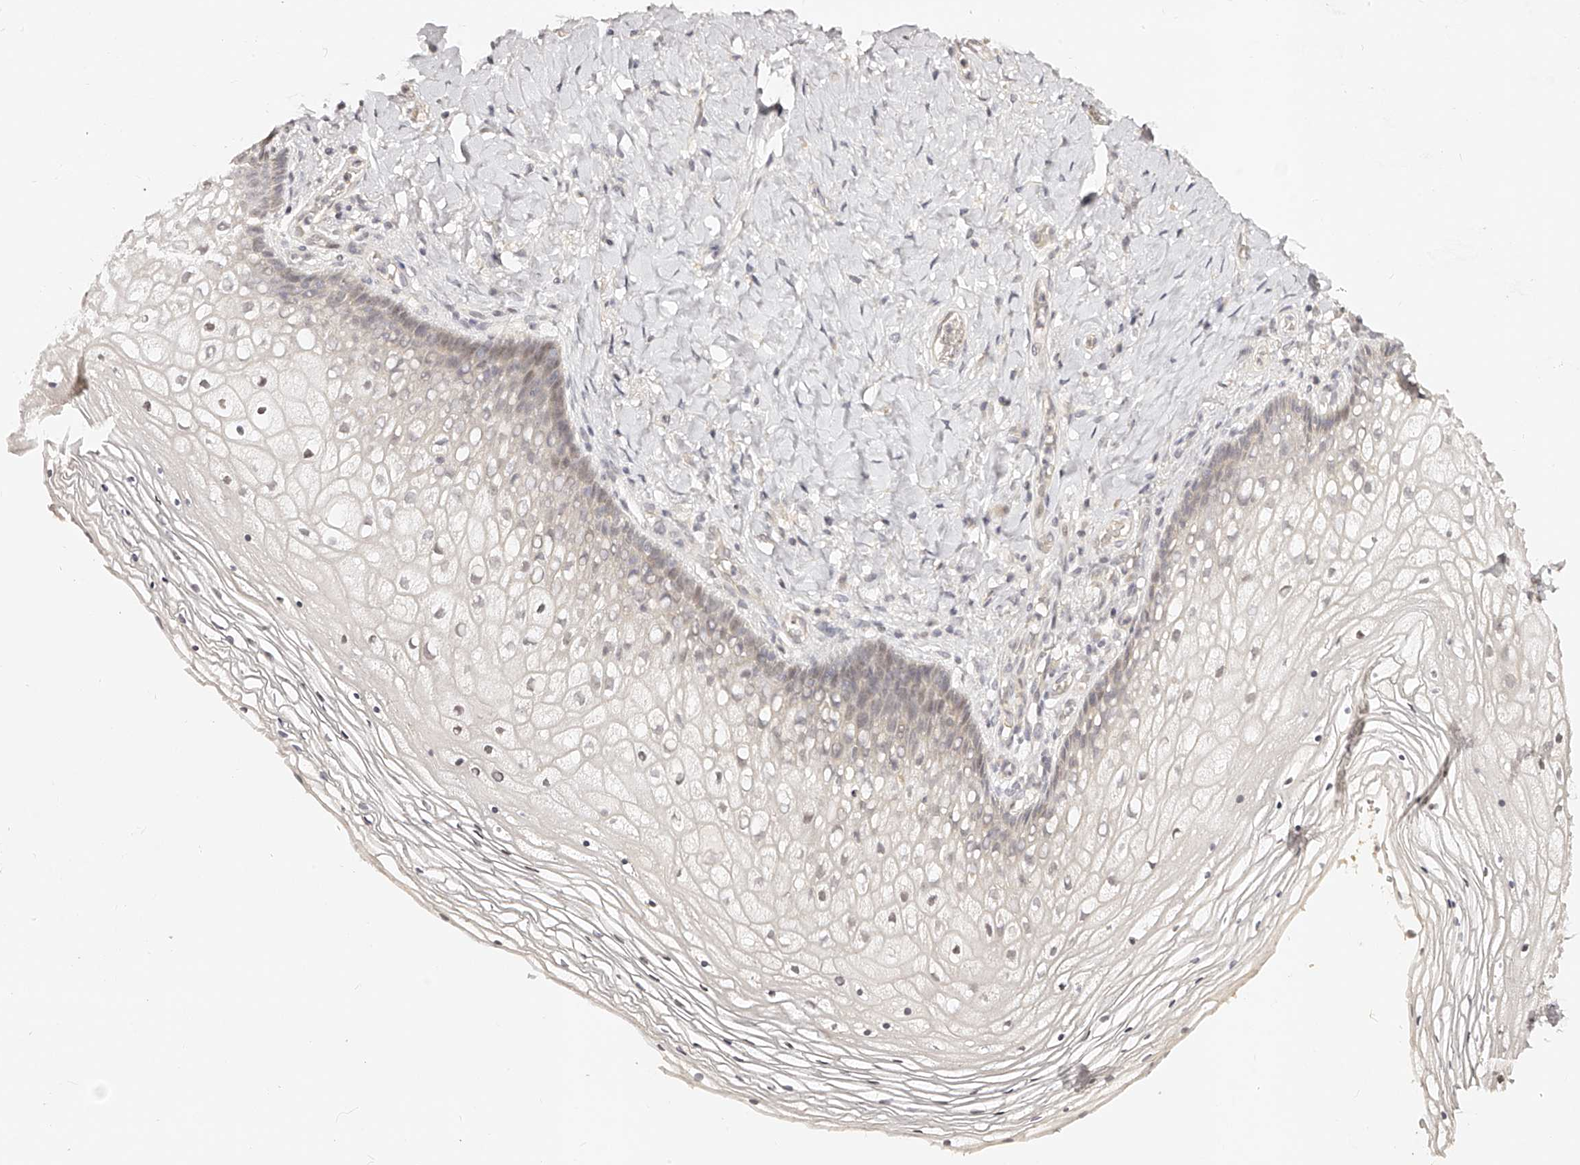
{"staining": {"intensity": "weak", "quantity": "<25%", "location": "nuclear"}, "tissue": "vagina", "cell_type": "Squamous epithelial cells", "image_type": "normal", "snomed": [{"axis": "morphology", "description": "Normal tissue, NOS"}, {"axis": "topography", "description": "Vagina"}], "caption": "The immunohistochemistry micrograph has no significant staining in squamous epithelial cells of vagina.", "gene": "ZNF789", "patient": {"sex": "female", "age": 60}}